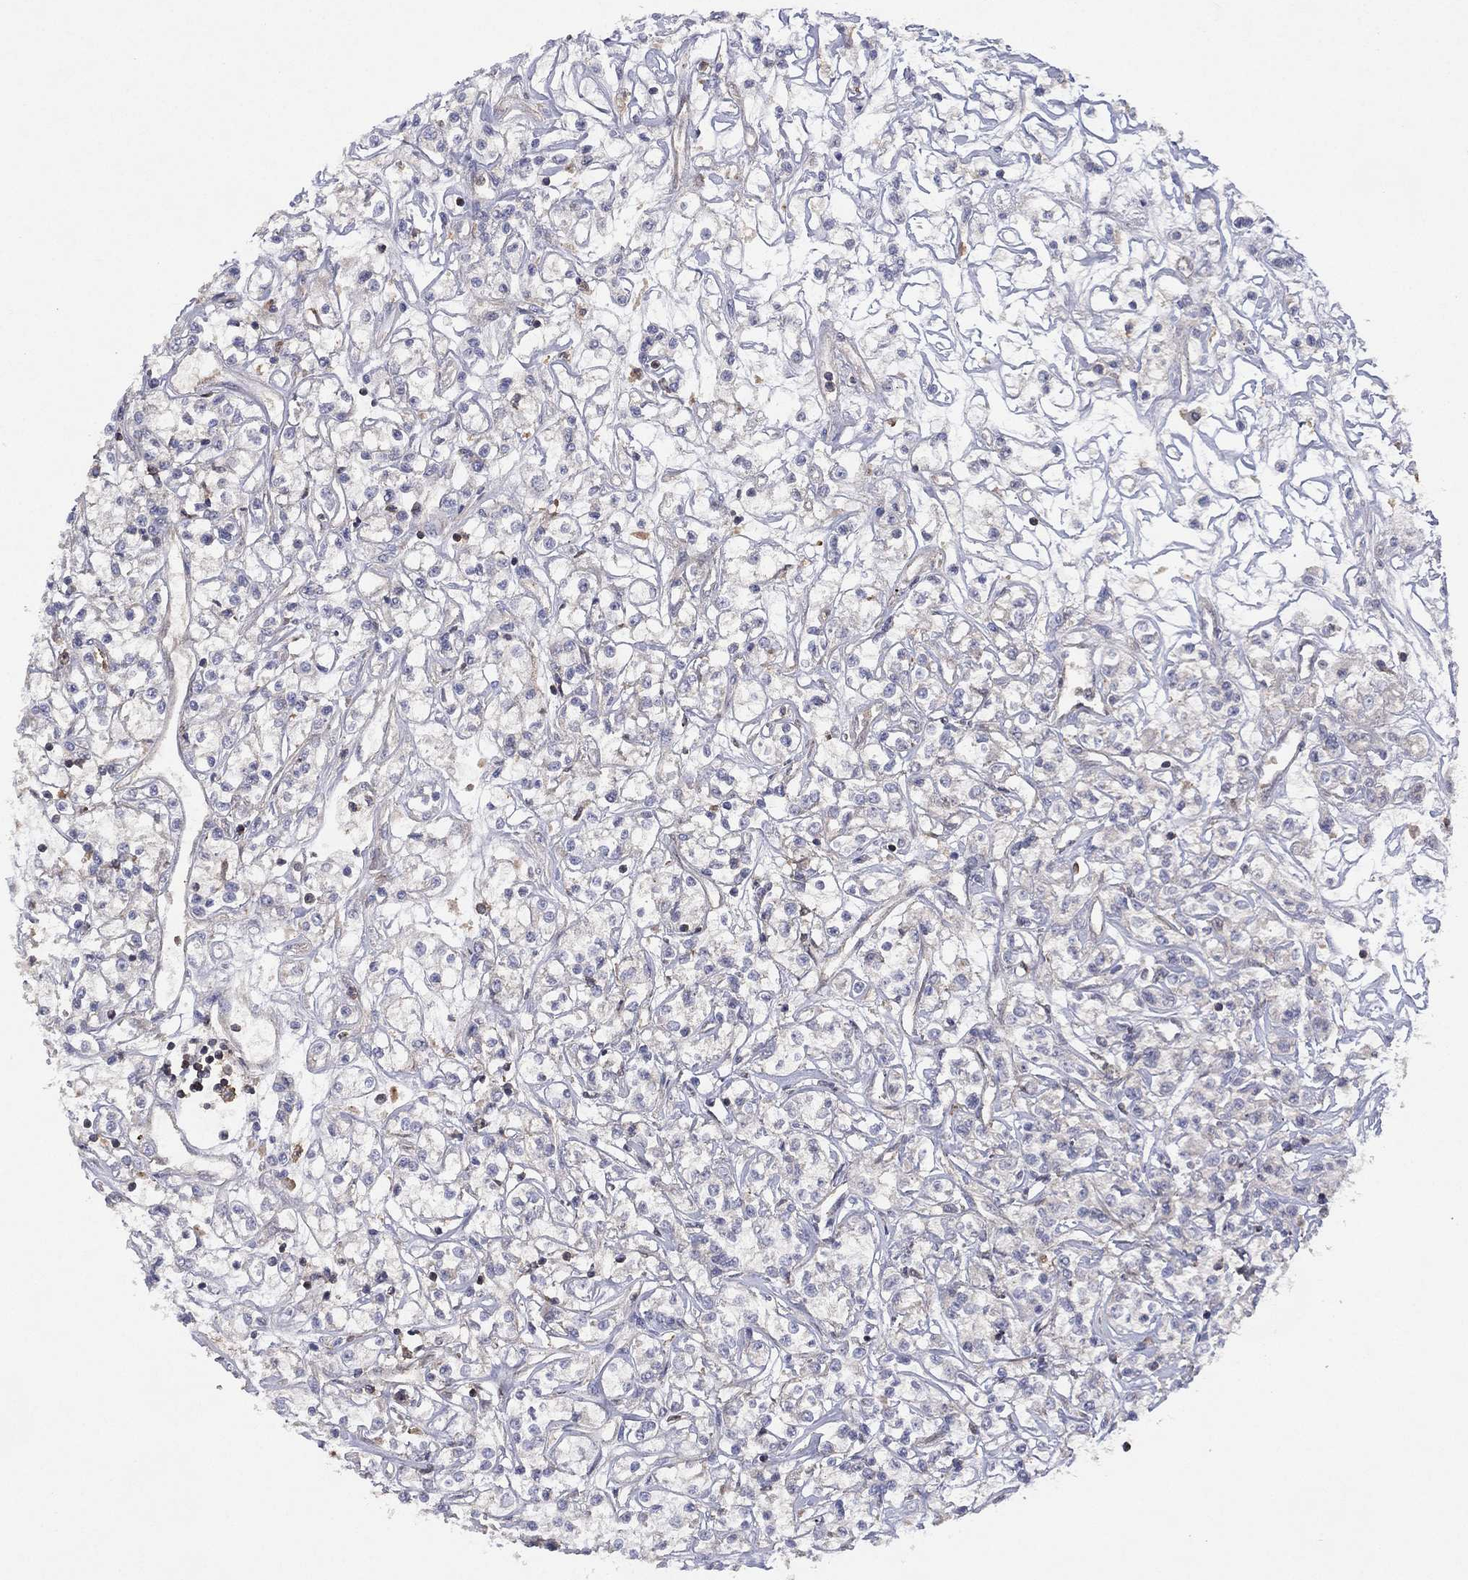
{"staining": {"intensity": "negative", "quantity": "none", "location": "none"}, "tissue": "renal cancer", "cell_type": "Tumor cells", "image_type": "cancer", "snomed": [{"axis": "morphology", "description": "Adenocarcinoma, NOS"}, {"axis": "topography", "description": "Kidney"}], "caption": "High power microscopy image of an IHC micrograph of adenocarcinoma (renal), revealing no significant expression in tumor cells.", "gene": "DOCK8", "patient": {"sex": "female", "age": 59}}